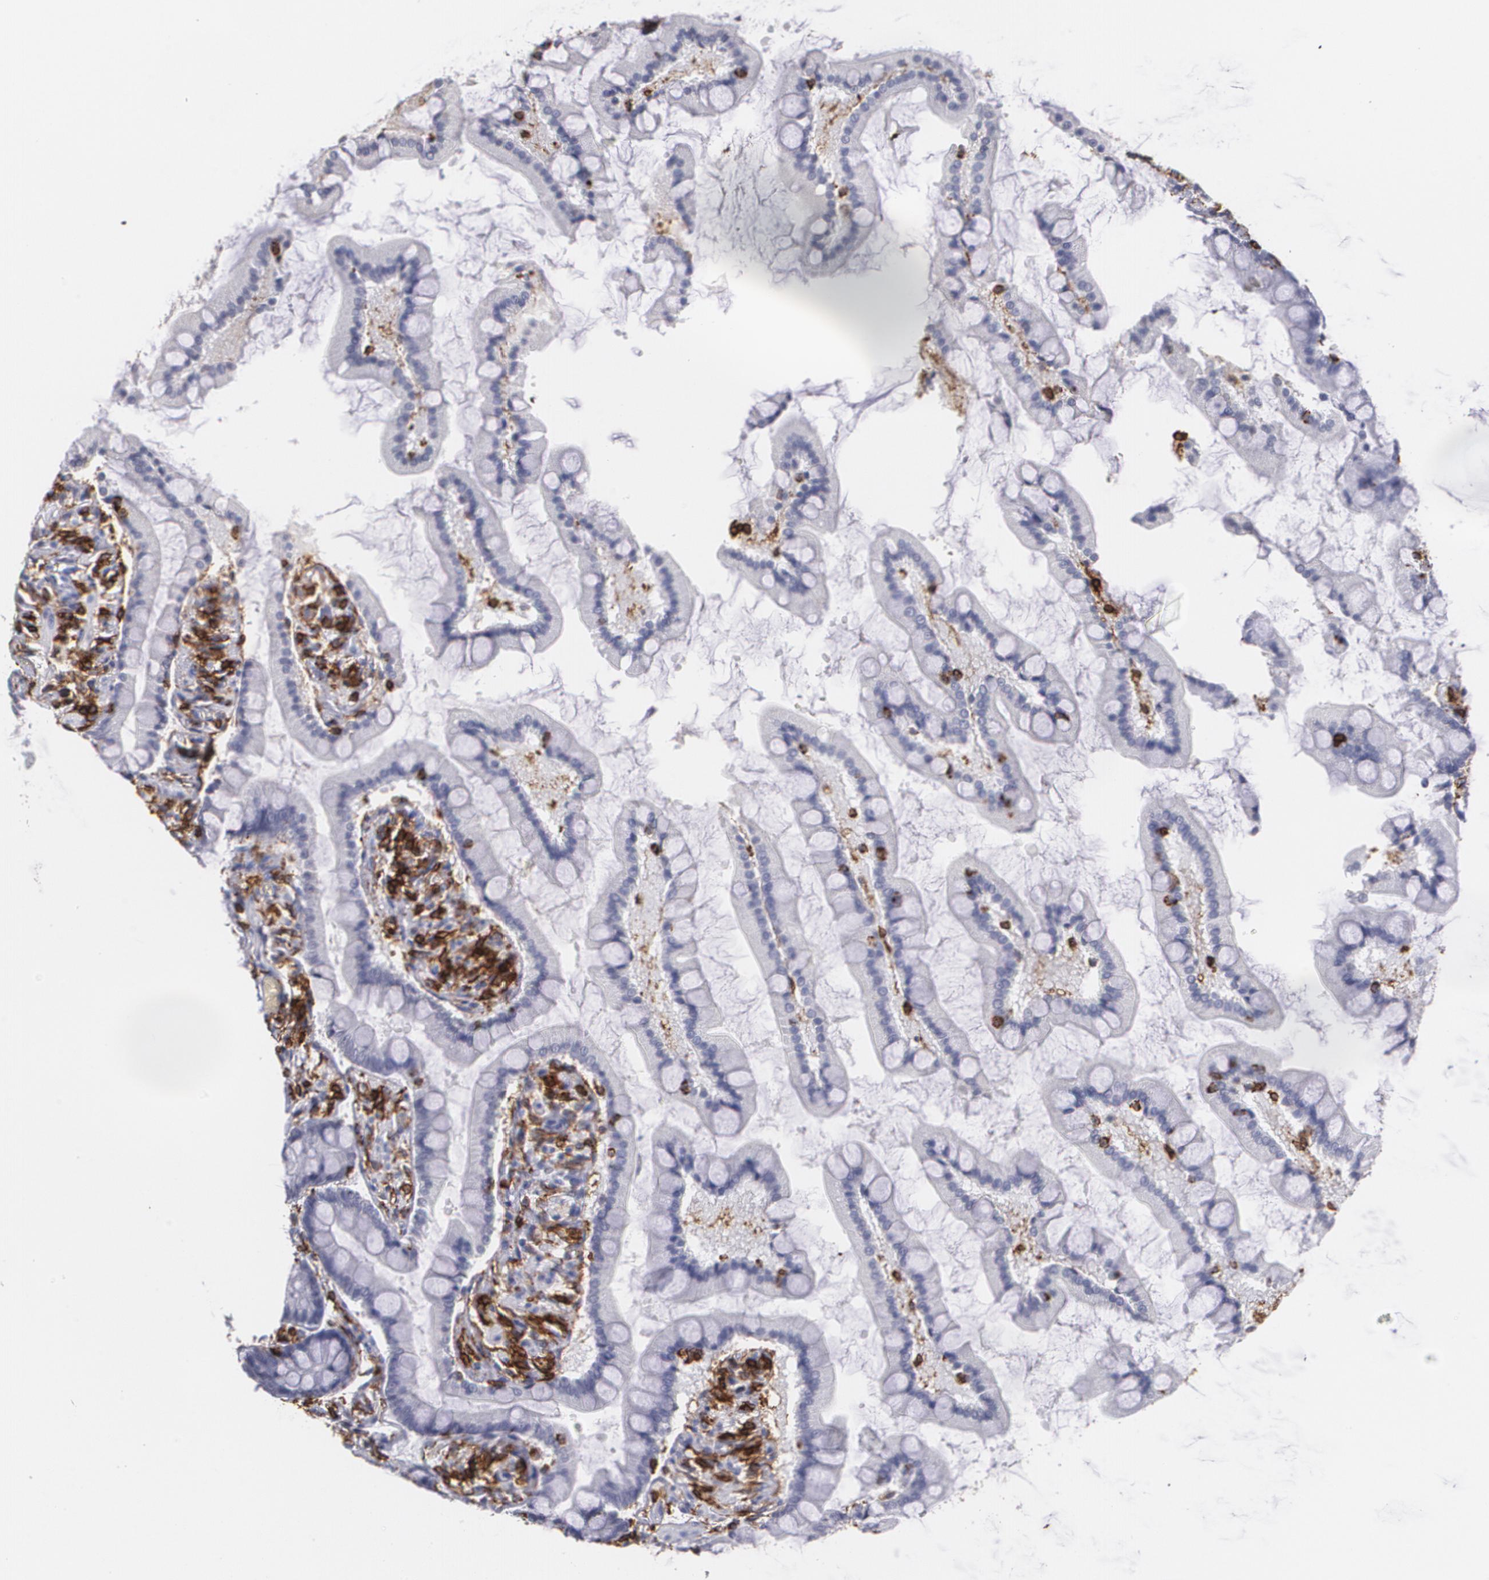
{"staining": {"intensity": "negative", "quantity": "none", "location": "none"}, "tissue": "small intestine", "cell_type": "Glandular cells", "image_type": "normal", "snomed": [{"axis": "morphology", "description": "Normal tissue, NOS"}, {"axis": "topography", "description": "Small intestine"}], "caption": "Protein analysis of normal small intestine demonstrates no significant expression in glandular cells. Nuclei are stained in blue.", "gene": "PTPRC", "patient": {"sex": "male", "age": 41}}